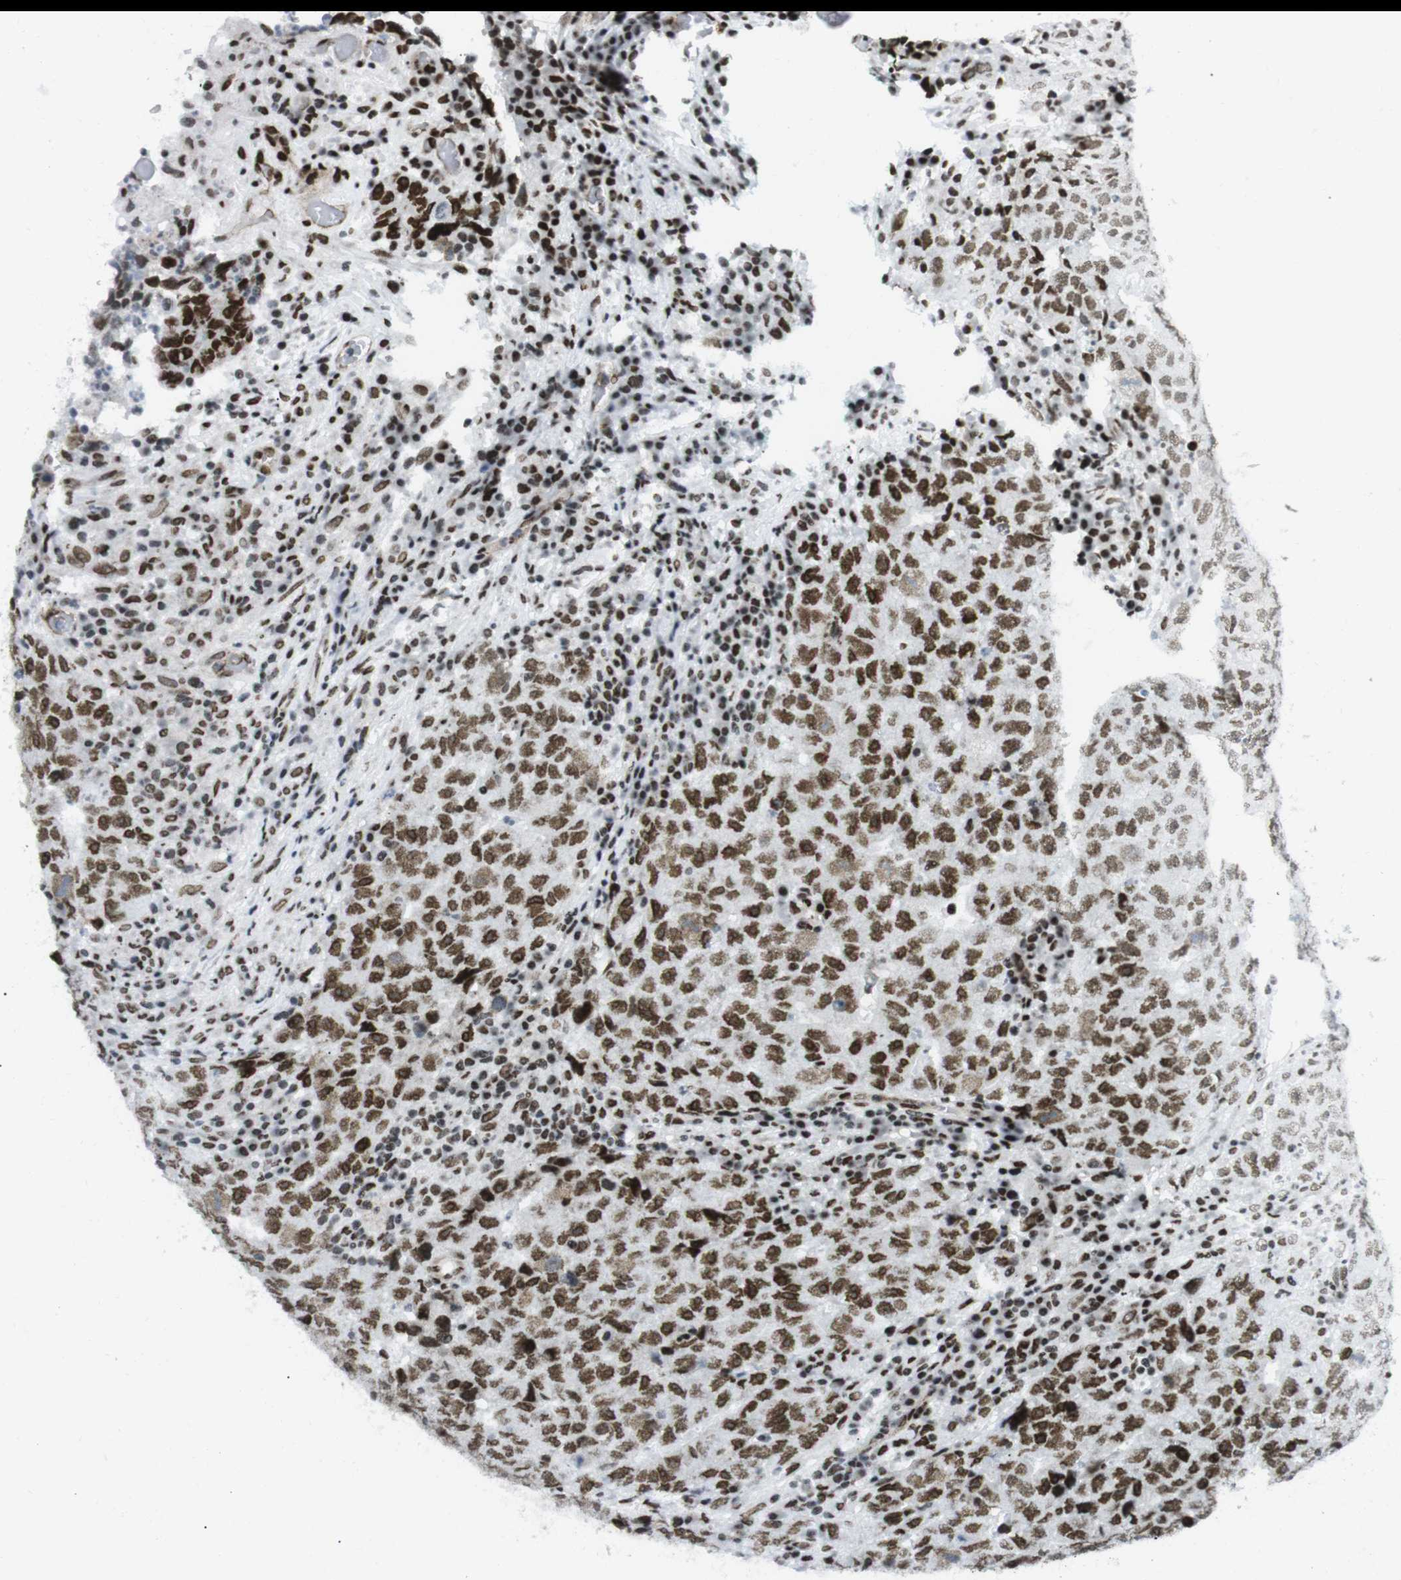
{"staining": {"intensity": "strong", "quantity": ">75%", "location": "nuclear"}, "tissue": "testis cancer", "cell_type": "Tumor cells", "image_type": "cancer", "snomed": [{"axis": "morphology", "description": "Necrosis, NOS"}, {"axis": "morphology", "description": "Carcinoma, Embryonal, NOS"}, {"axis": "topography", "description": "Testis"}], "caption": "Protein expression analysis of human testis embryonal carcinoma reveals strong nuclear positivity in about >75% of tumor cells.", "gene": "ARID1A", "patient": {"sex": "male", "age": 19}}